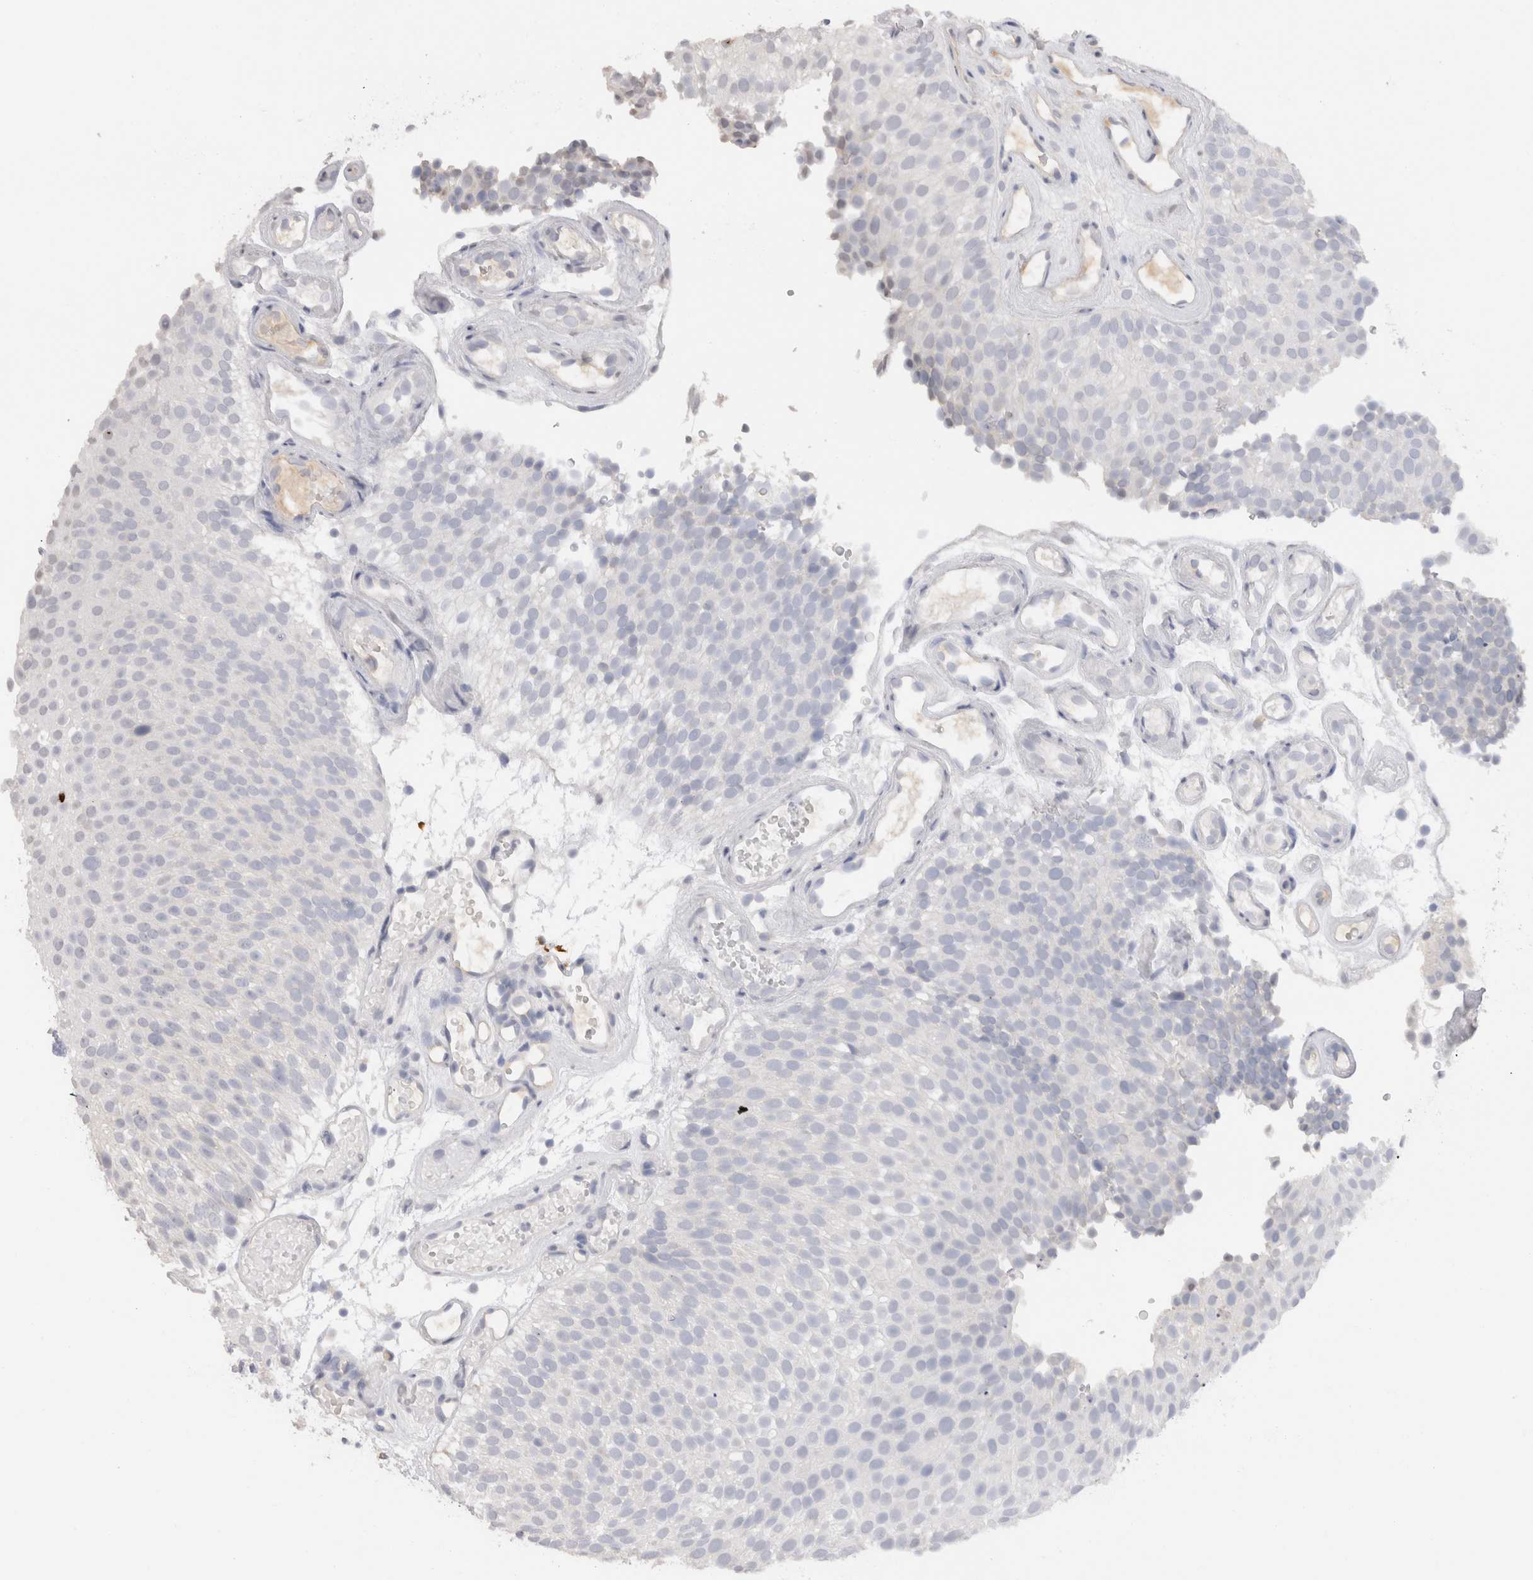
{"staining": {"intensity": "negative", "quantity": "none", "location": "none"}, "tissue": "urothelial cancer", "cell_type": "Tumor cells", "image_type": "cancer", "snomed": [{"axis": "morphology", "description": "Urothelial carcinoma, Low grade"}, {"axis": "topography", "description": "Urinary bladder"}], "caption": "This is an immunohistochemistry histopathology image of urothelial cancer. There is no expression in tumor cells.", "gene": "LAMP3", "patient": {"sex": "male", "age": 78}}